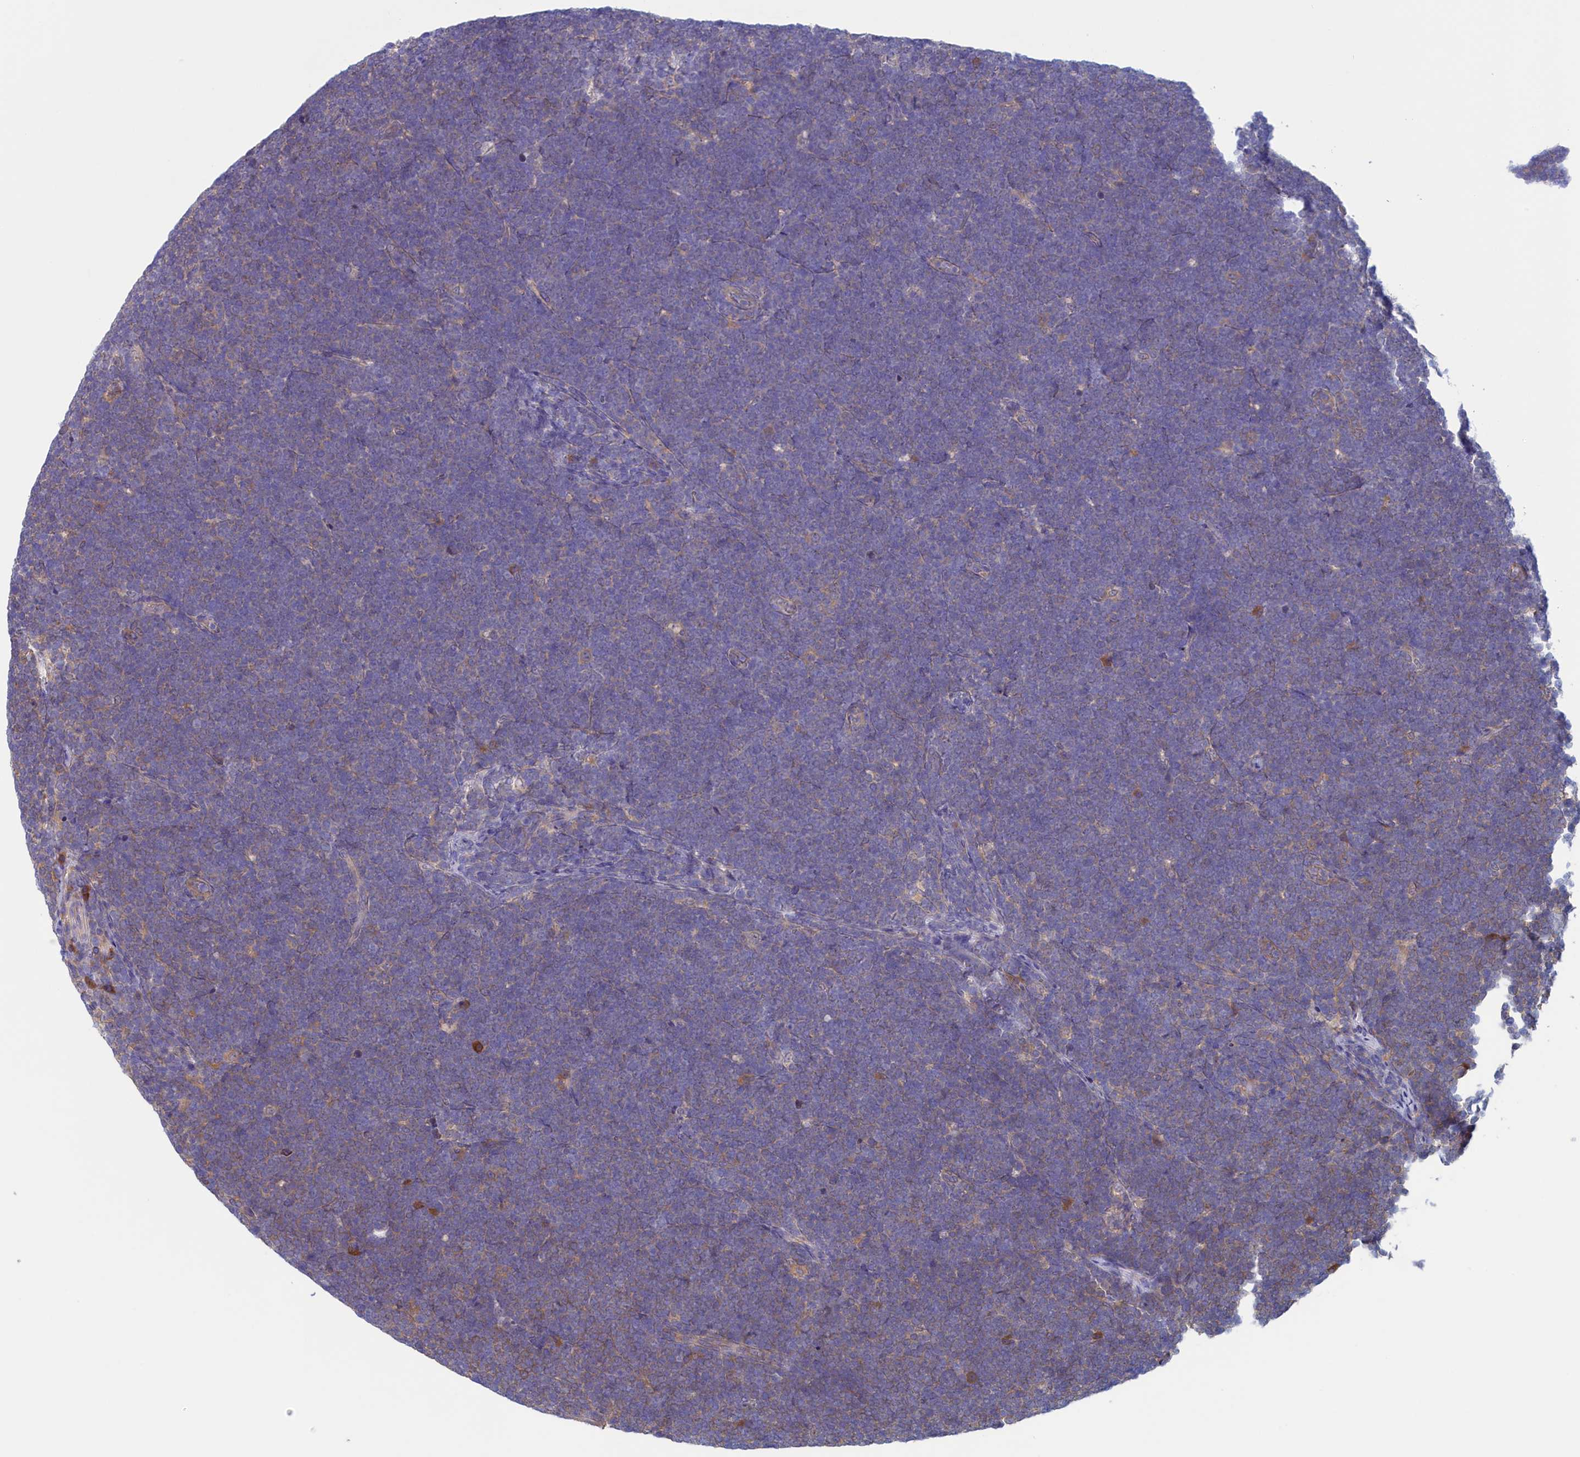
{"staining": {"intensity": "negative", "quantity": "none", "location": "none"}, "tissue": "lymphoma", "cell_type": "Tumor cells", "image_type": "cancer", "snomed": [{"axis": "morphology", "description": "Malignant lymphoma, non-Hodgkin's type, High grade"}, {"axis": "topography", "description": "Lymph node"}], "caption": "The immunohistochemistry image has no significant positivity in tumor cells of high-grade malignant lymphoma, non-Hodgkin's type tissue.", "gene": "SYNDIG1L", "patient": {"sex": "male", "age": 13}}